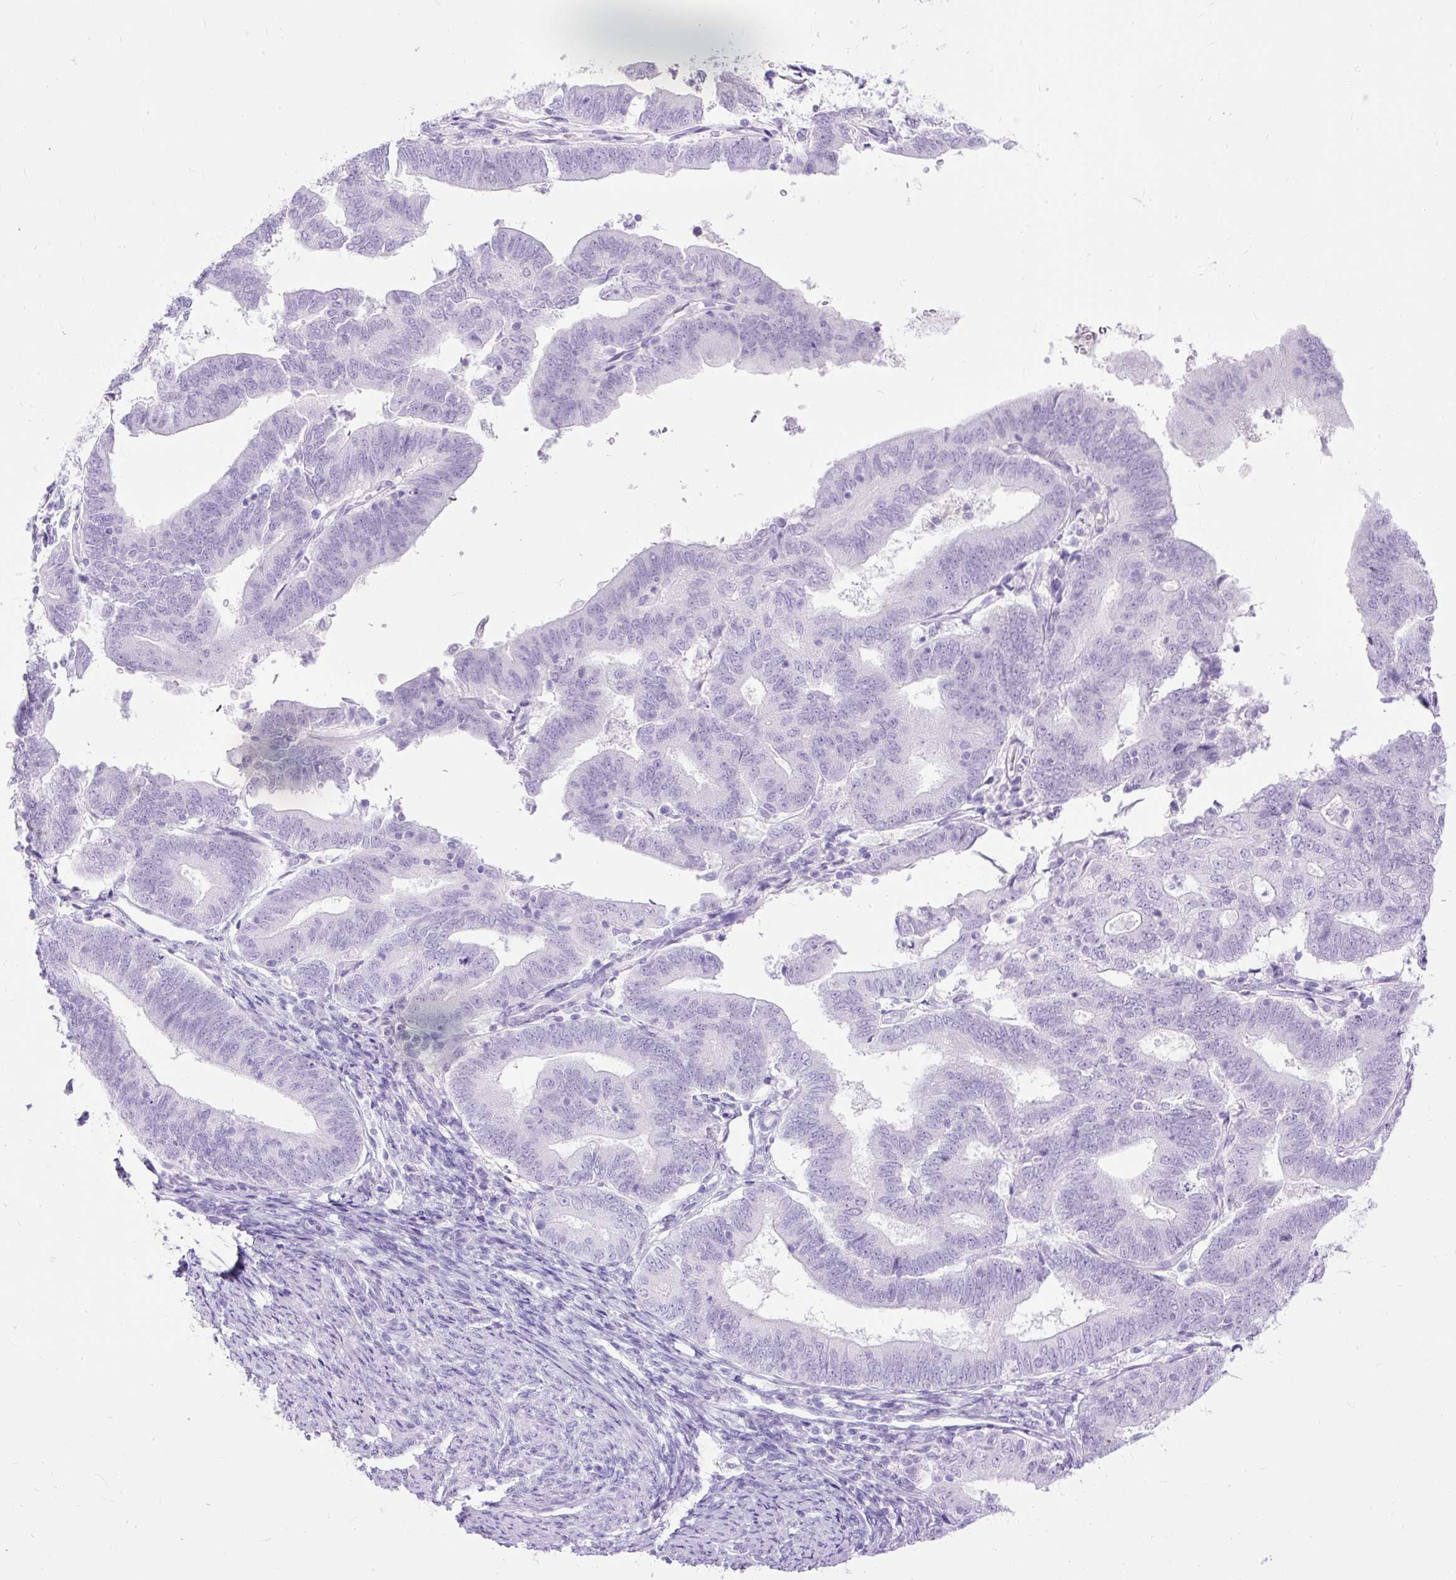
{"staining": {"intensity": "negative", "quantity": "none", "location": "none"}, "tissue": "endometrial cancer", "cell_type": "Tumor cells", "image_type": "cancer", "snomed": [{"axis": "morphology", "description": "Adenocarcinoma, NOS"}, {"axis": "topography", "description": "Endometrium"}], "caption": "Immunohistochemistry (IHC) of endometrial adenocarcinoma reveals no staining in tumor cells. (Stains: DAB (3,3'-diaminobenzidine) immunohistochemistry with hematoxylin counter stain, Microscopy: brightfield microscopy at high magnification).", "gene": "HEY1", "patient": {"sex": "female", "age": 70}}